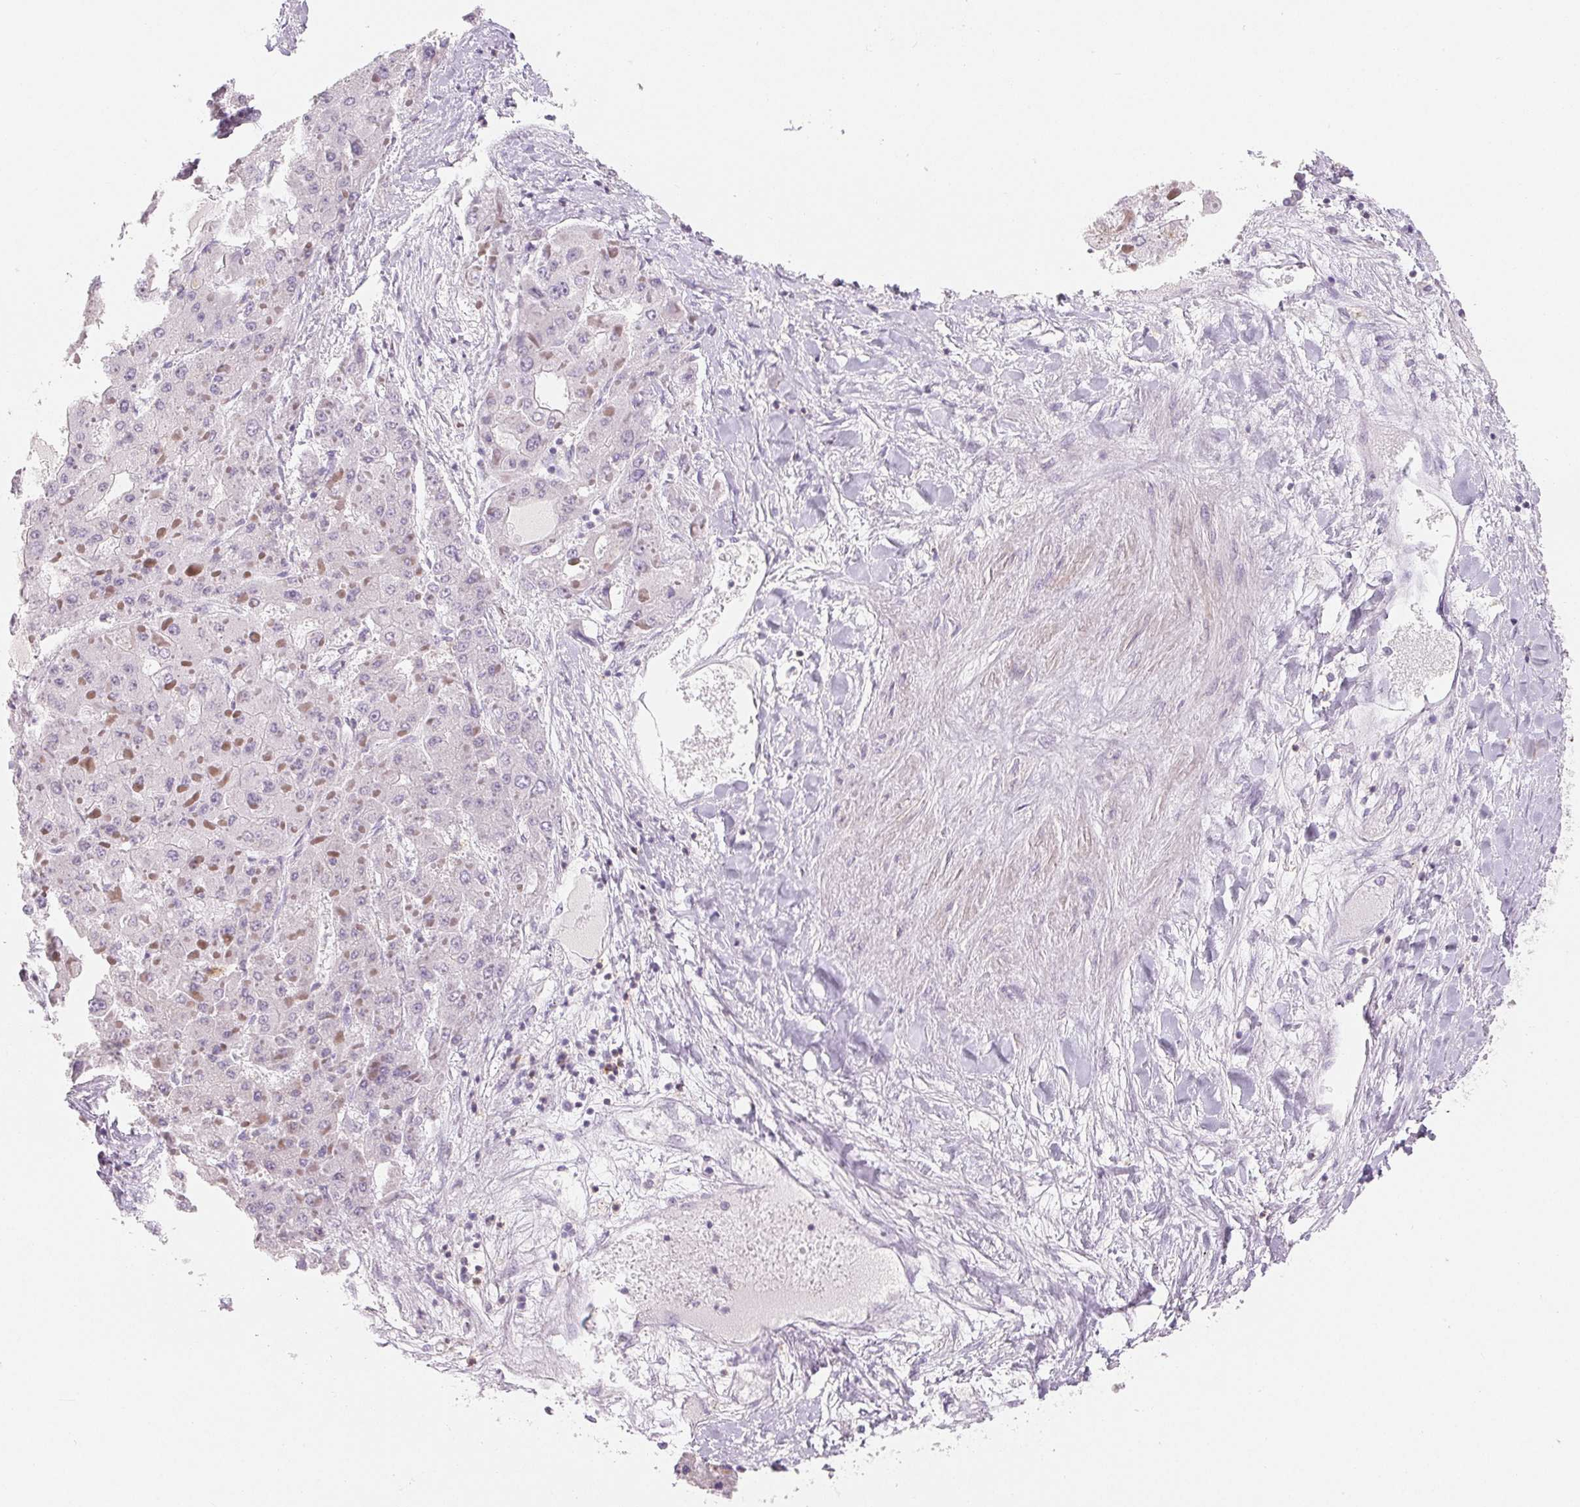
{"staining": {"intensity": "negative", "quantity": "none", "location": "none"}, "tissue": "liver cancer", "cell_type": "Tumor cells", "image_type": "cancer", "snomed": [{"axis": "morphology", "description": "Carcinoma, Hepatocellular, NOS"}, {"axis": "topography", "description": "Liver"}], "caption": "An immunohistochemistry histopathology image of liver cancer (hepatocellular carcinoma) is shown. There is no staining in tumor cells of liver cancer (hepatocellular carcinoma). (Brightfield microscopy of DAB (3,3'-diaminobenzidine) IHC at high magnification).", "gene": "CD69", "patient": {"sex": "female", "age": 73}}